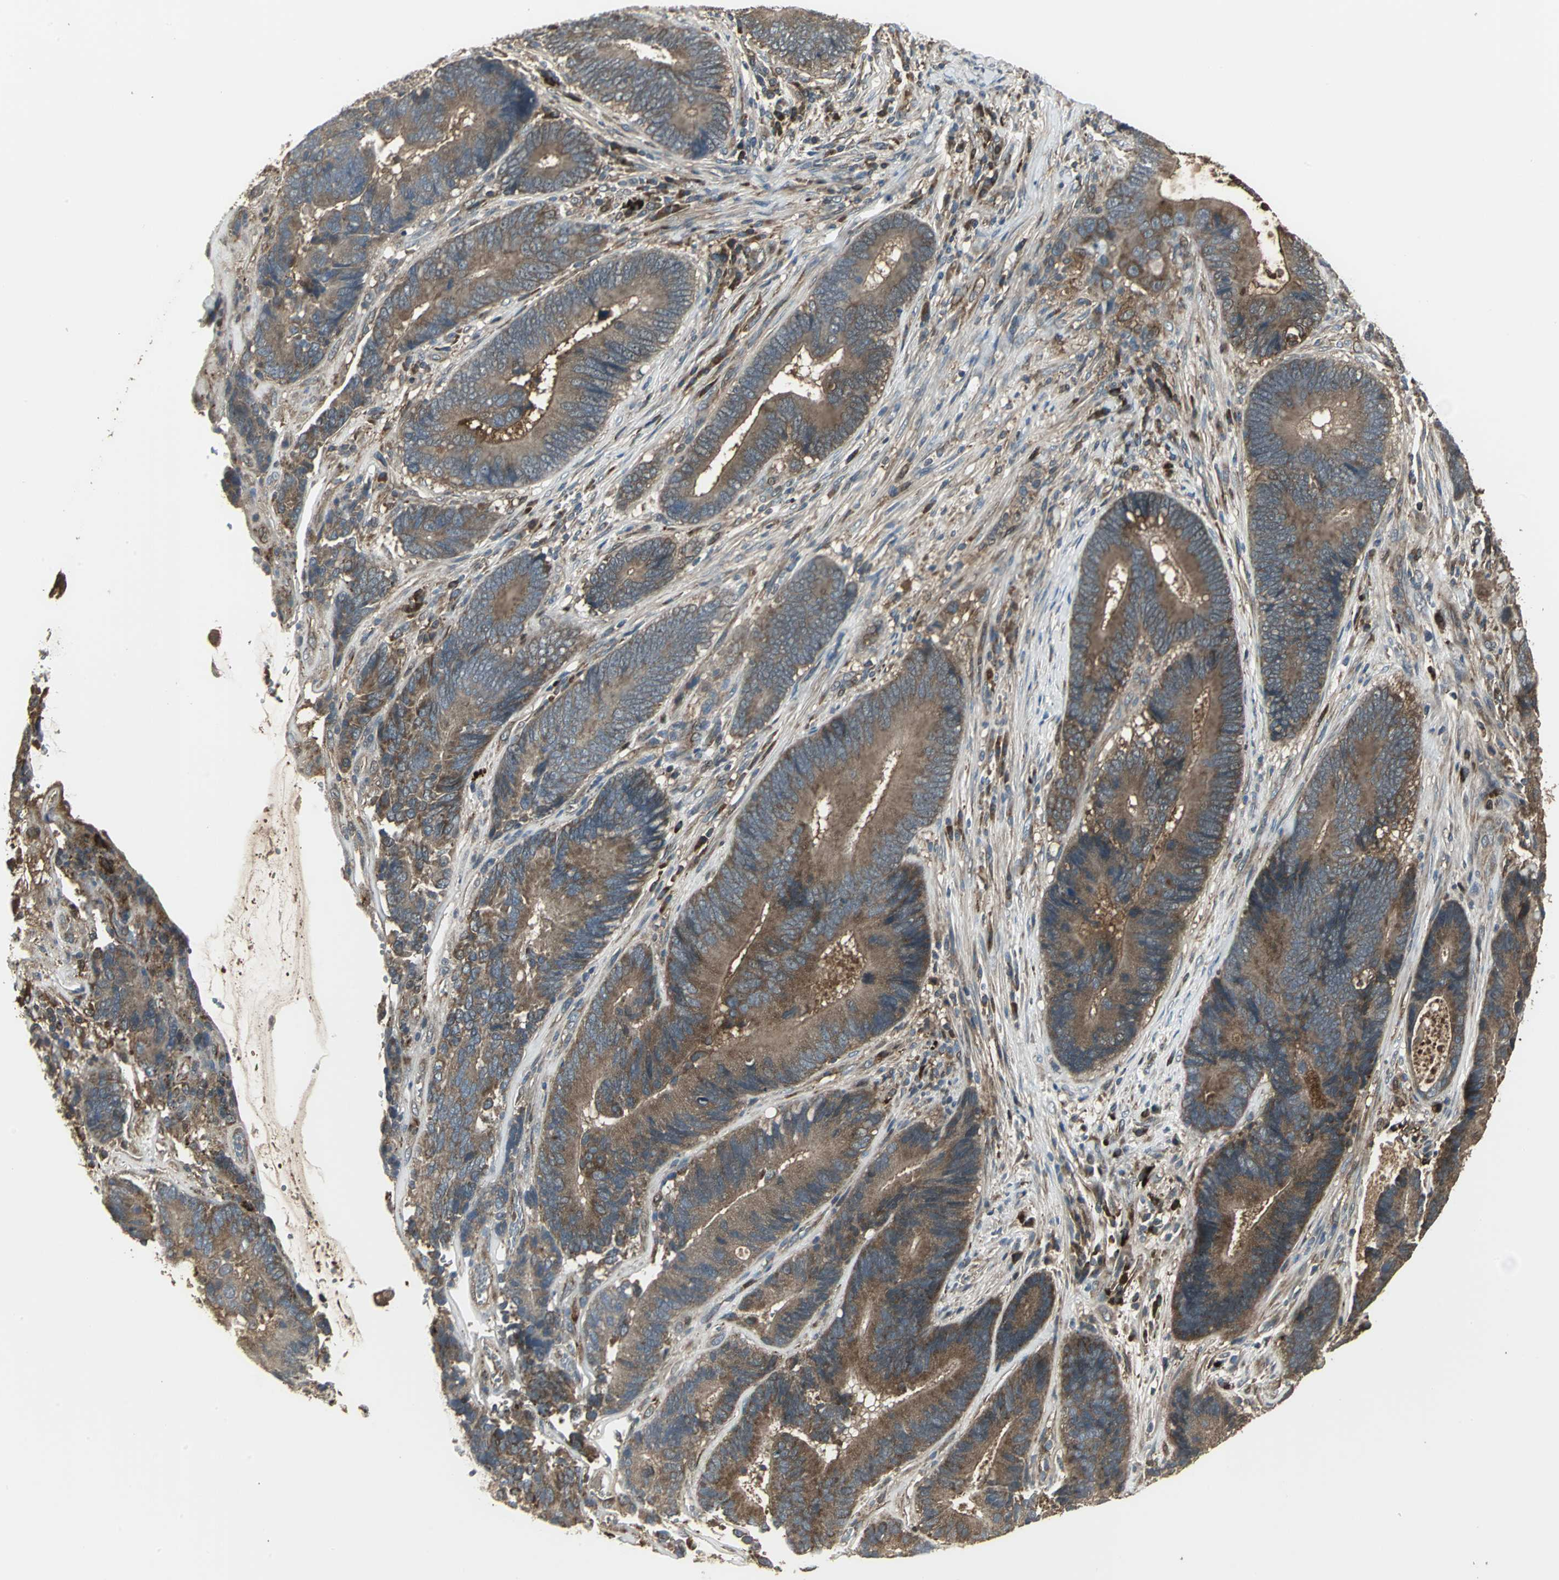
{"staining": {"intensity": "moderate", "quantity": ">75%", "location": "cytoplasmic/membranous"}, "tissue": "colorectal cancer", "cell_type": "Tumor cells", "image_type": "cancer", "snomed": [{"axis": "morphology", "description": "Adenocarcinoma, NOS"}, {"axis": "topography", "description": "Colon"}], "caption": "This image reveals immunohistochemistry staining of human colorectal cancer, with medium moderate cytoplasmic/membranous expression in approximately >75% of tumor cells.", "gene": "PRXL2B", "patient": {"sex": "female", "age": 78}}